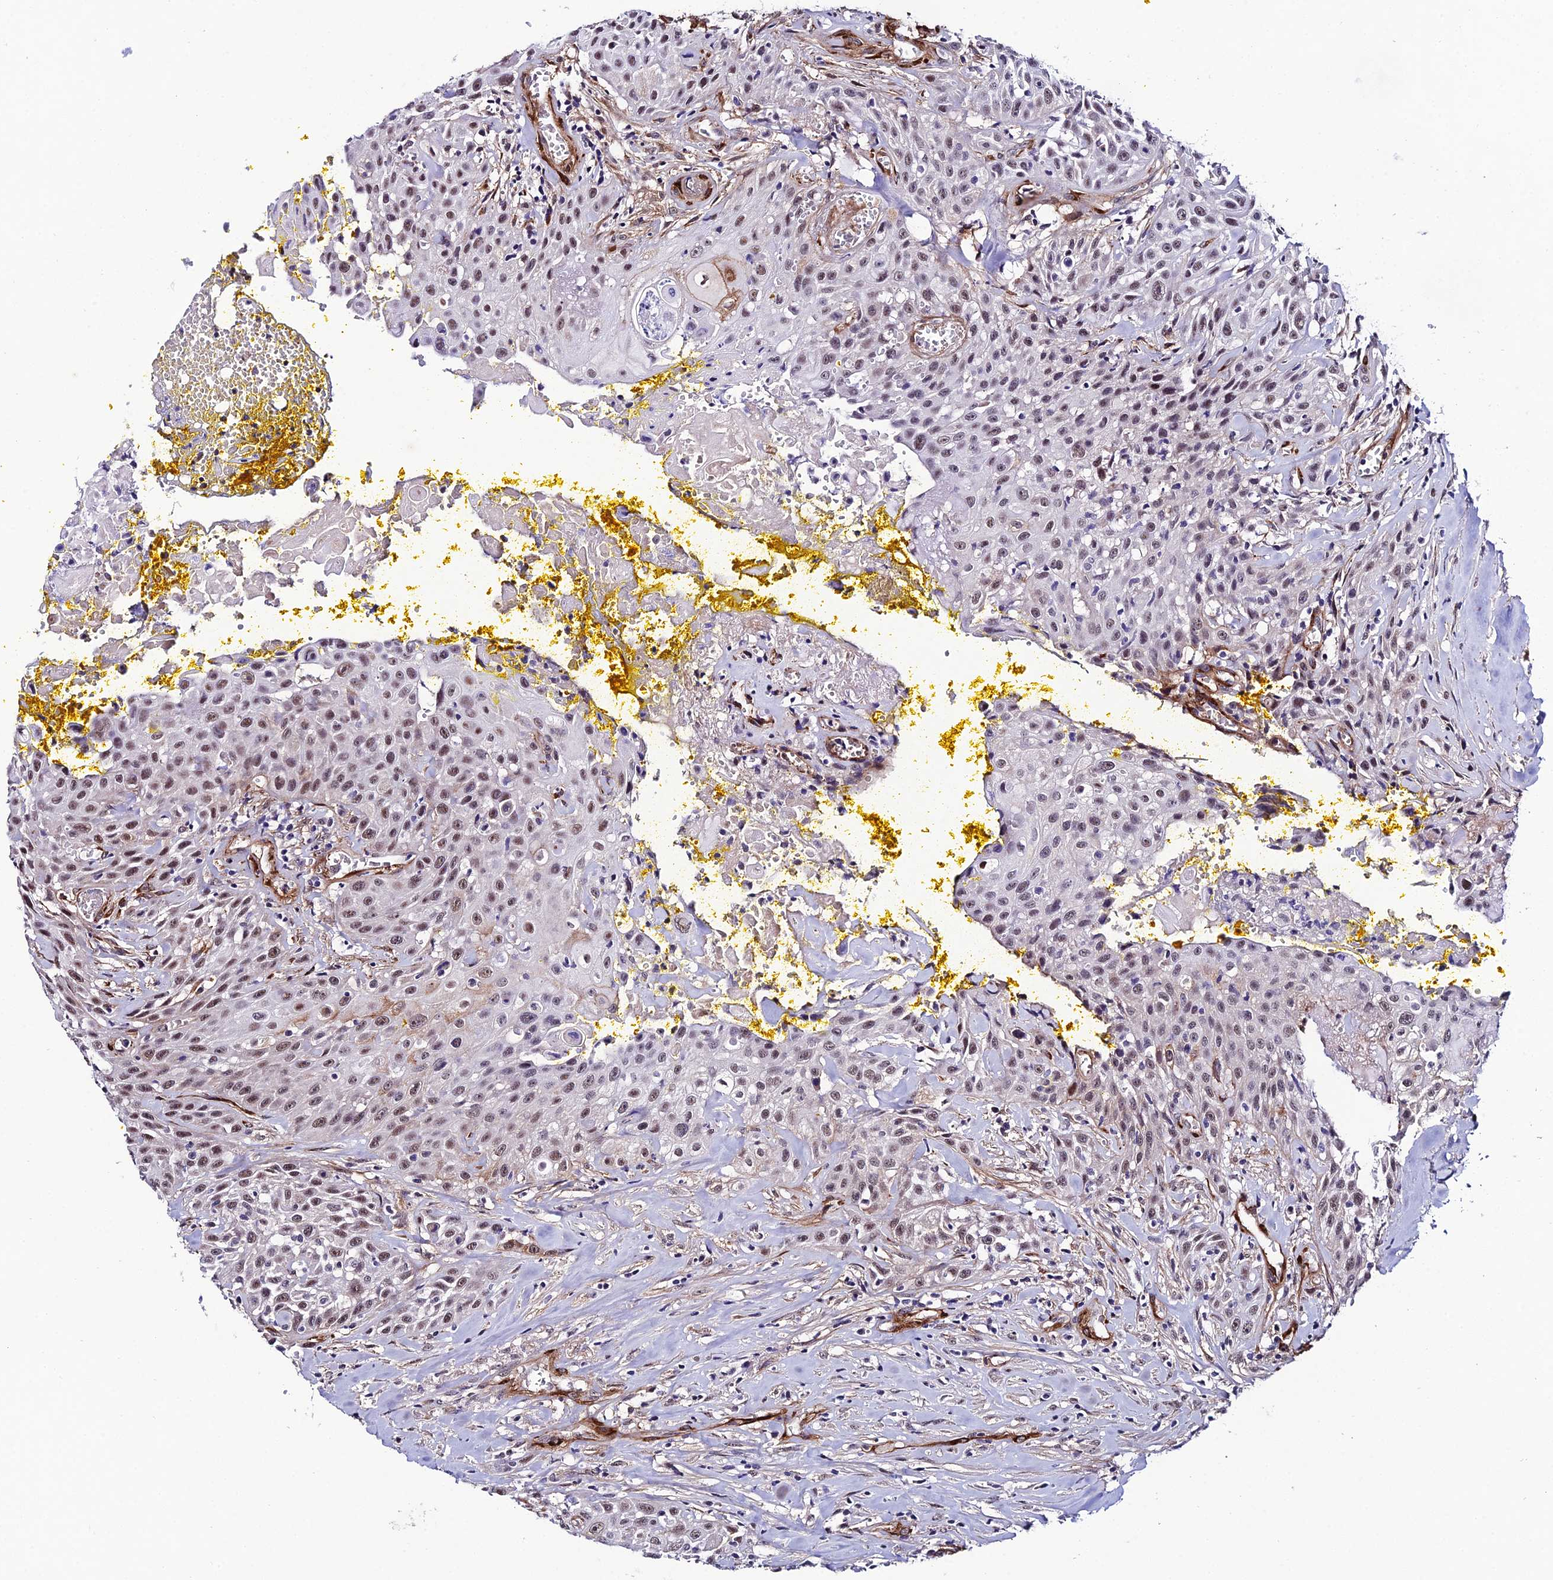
{"staining": {"intensity": "moderate", "quantity": "25%-75%", "location": "nuclear"}, "tissue": "head and neck cancer", "cell_type": "Tumor cells", "image_type": "cancer", "snomed": [{"axis": "morphology", "description": "Squamous cell carcinoma, NOS"}, {"axis": "topography", "description": "Oral tissue"}, {"axis": "topography", "description": "Head-Neck"}], "caption": "Immunohistochemical staining of human squamous cell carcinoma (head and neck) displays medium levels of moderate nuclear positivity in approximately 25%-75% of tumor cells.", "gene": "SYT15", "patient": {"sex": "female", "age": 82}}